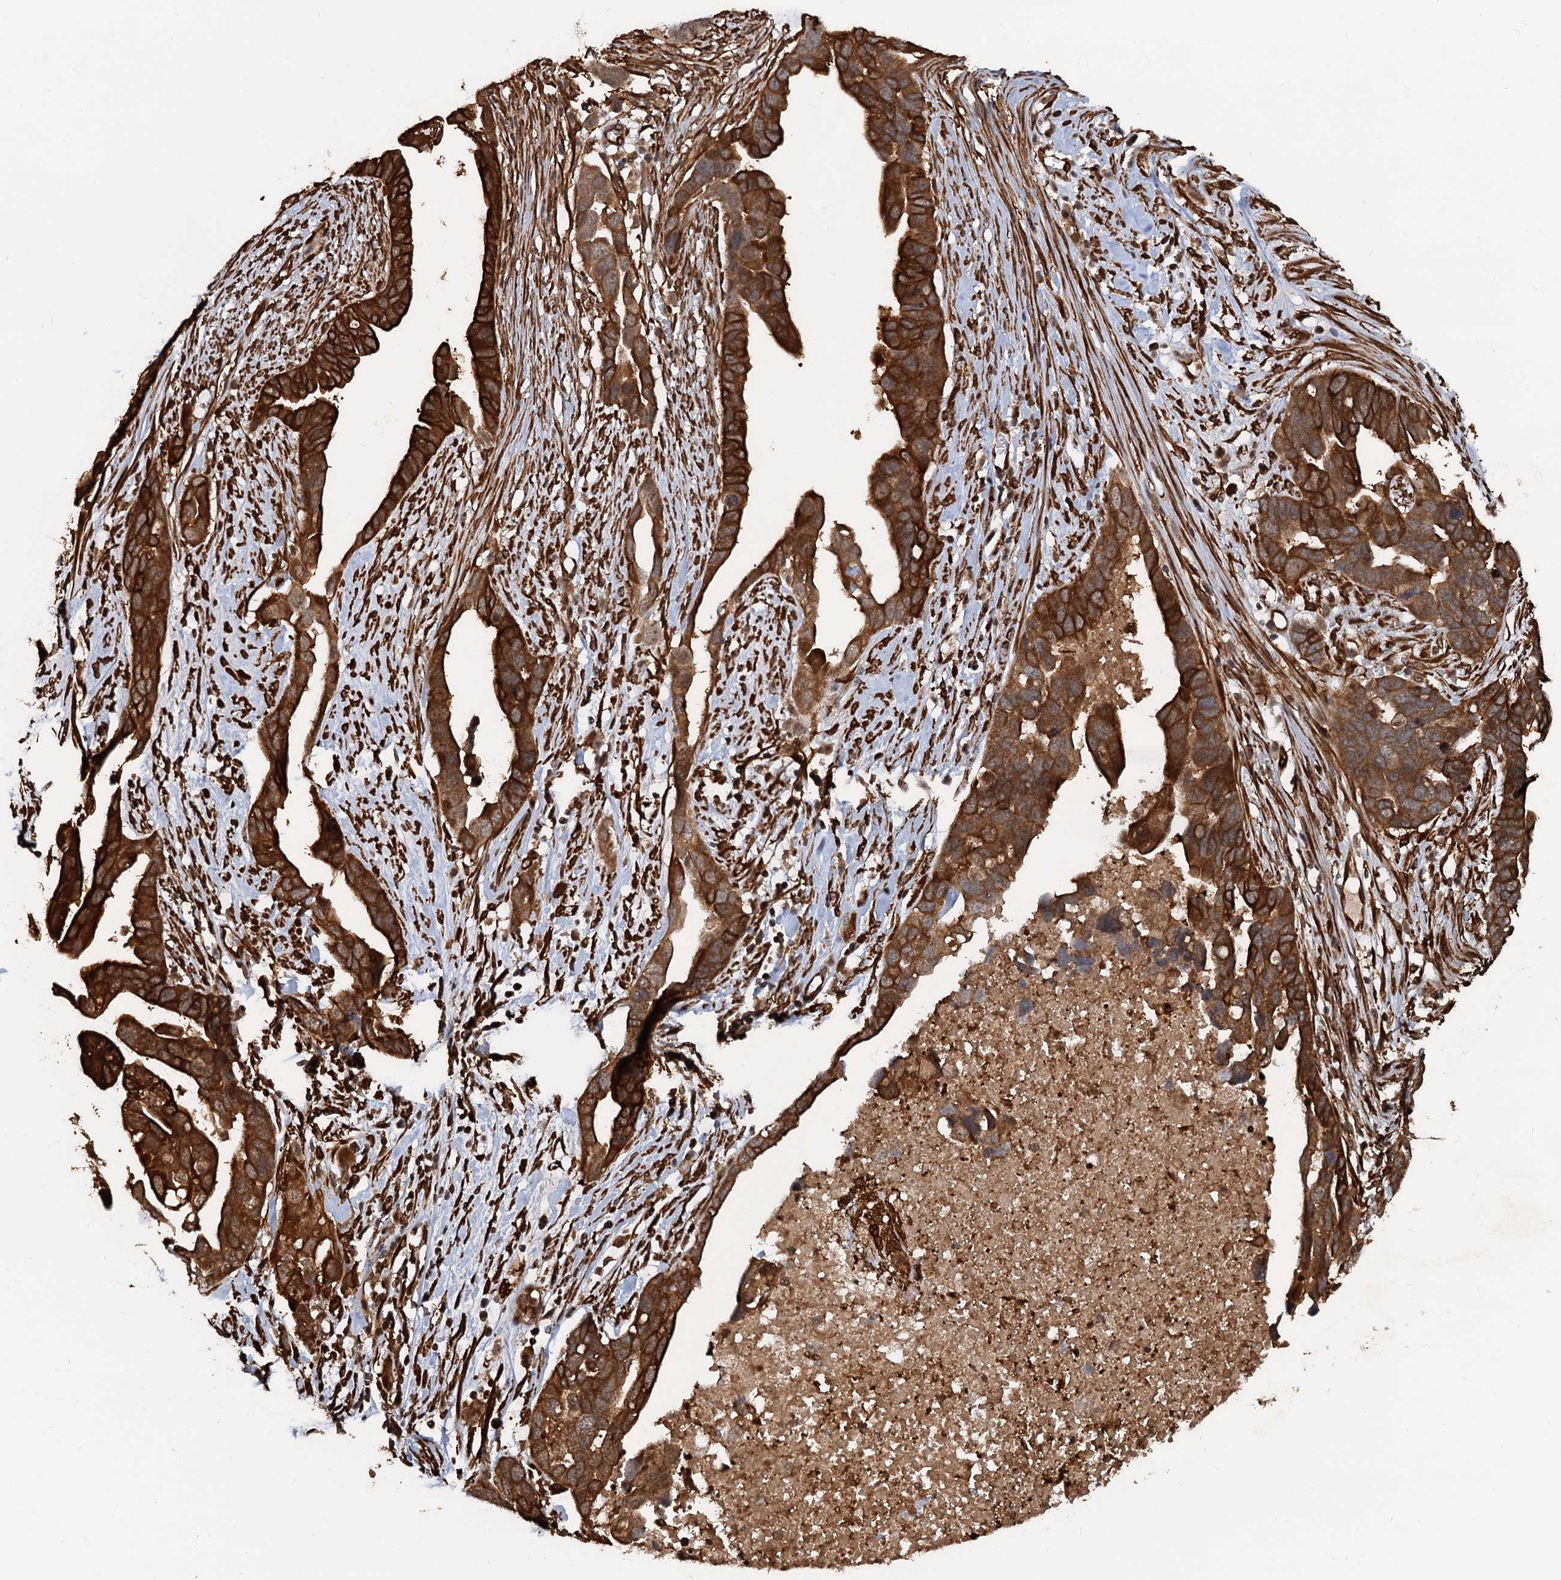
{"staining": {"intensity": "strong", "quantity": ">75%", "location": "cytoplasmic/membranous"}, "tissue": "ovarian cancer", "cell_type": "Tumor cells", "image_type": "cancer", "snomed": [{"axis": "morphology", "description": "Cystadenocarcinoma, serous, NOS"}, {"axis": "topography", "description": "Ovary"}], "caption": "An IHC image of neoplastic tissue is shown. Protein staining in brown shows strong cytoplasmic/membranous positivity in serous cystadenocarcinoma (ovarian) within tumor cells. (DAB (3,3'-diaminobenzidine) IHC, brown staining for protein, blue staining for nuclei).", "gene": "SNRNP25", "patient": {"sex": "female", "age": 54}}